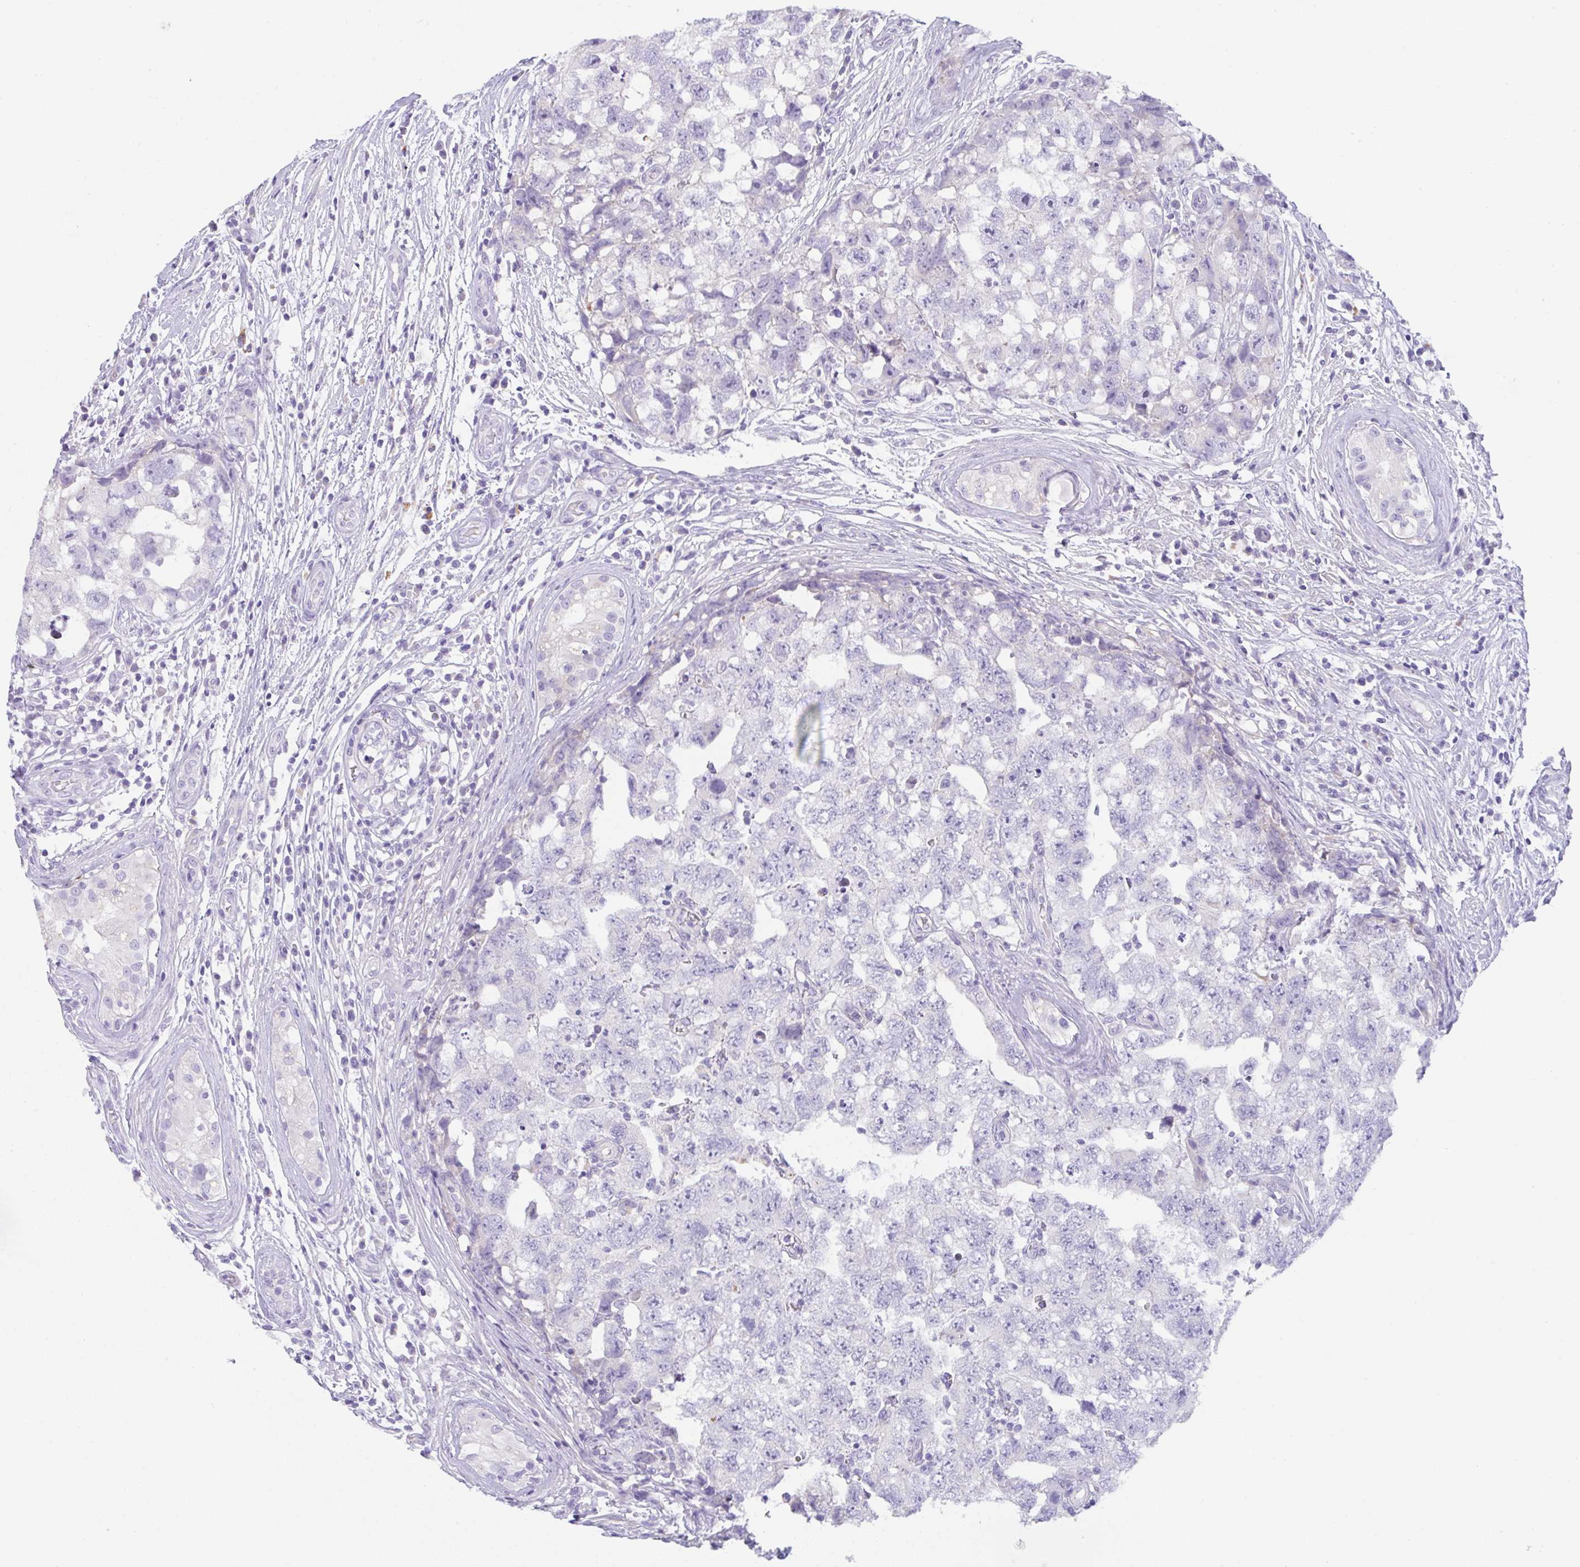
{"staining": {"intensity": "negative", "quantity": "none", "location": "none"}, "tissue": "testis cancer", "cell_type": "Tumor cells", "image_type": "cancer", "snomed": [{"axis": "morphology", "description": "Carcinoma, Embryonal, NOS"}, {"axis": "topography", "description": "Testis"}], "caption": "Human testis embryonal carcinoma stained for a protein using immunohistochemistry shows no expression in tumor cells.", "gene": "TRAF4", "patient": {"sex": "male", "age": 22}}